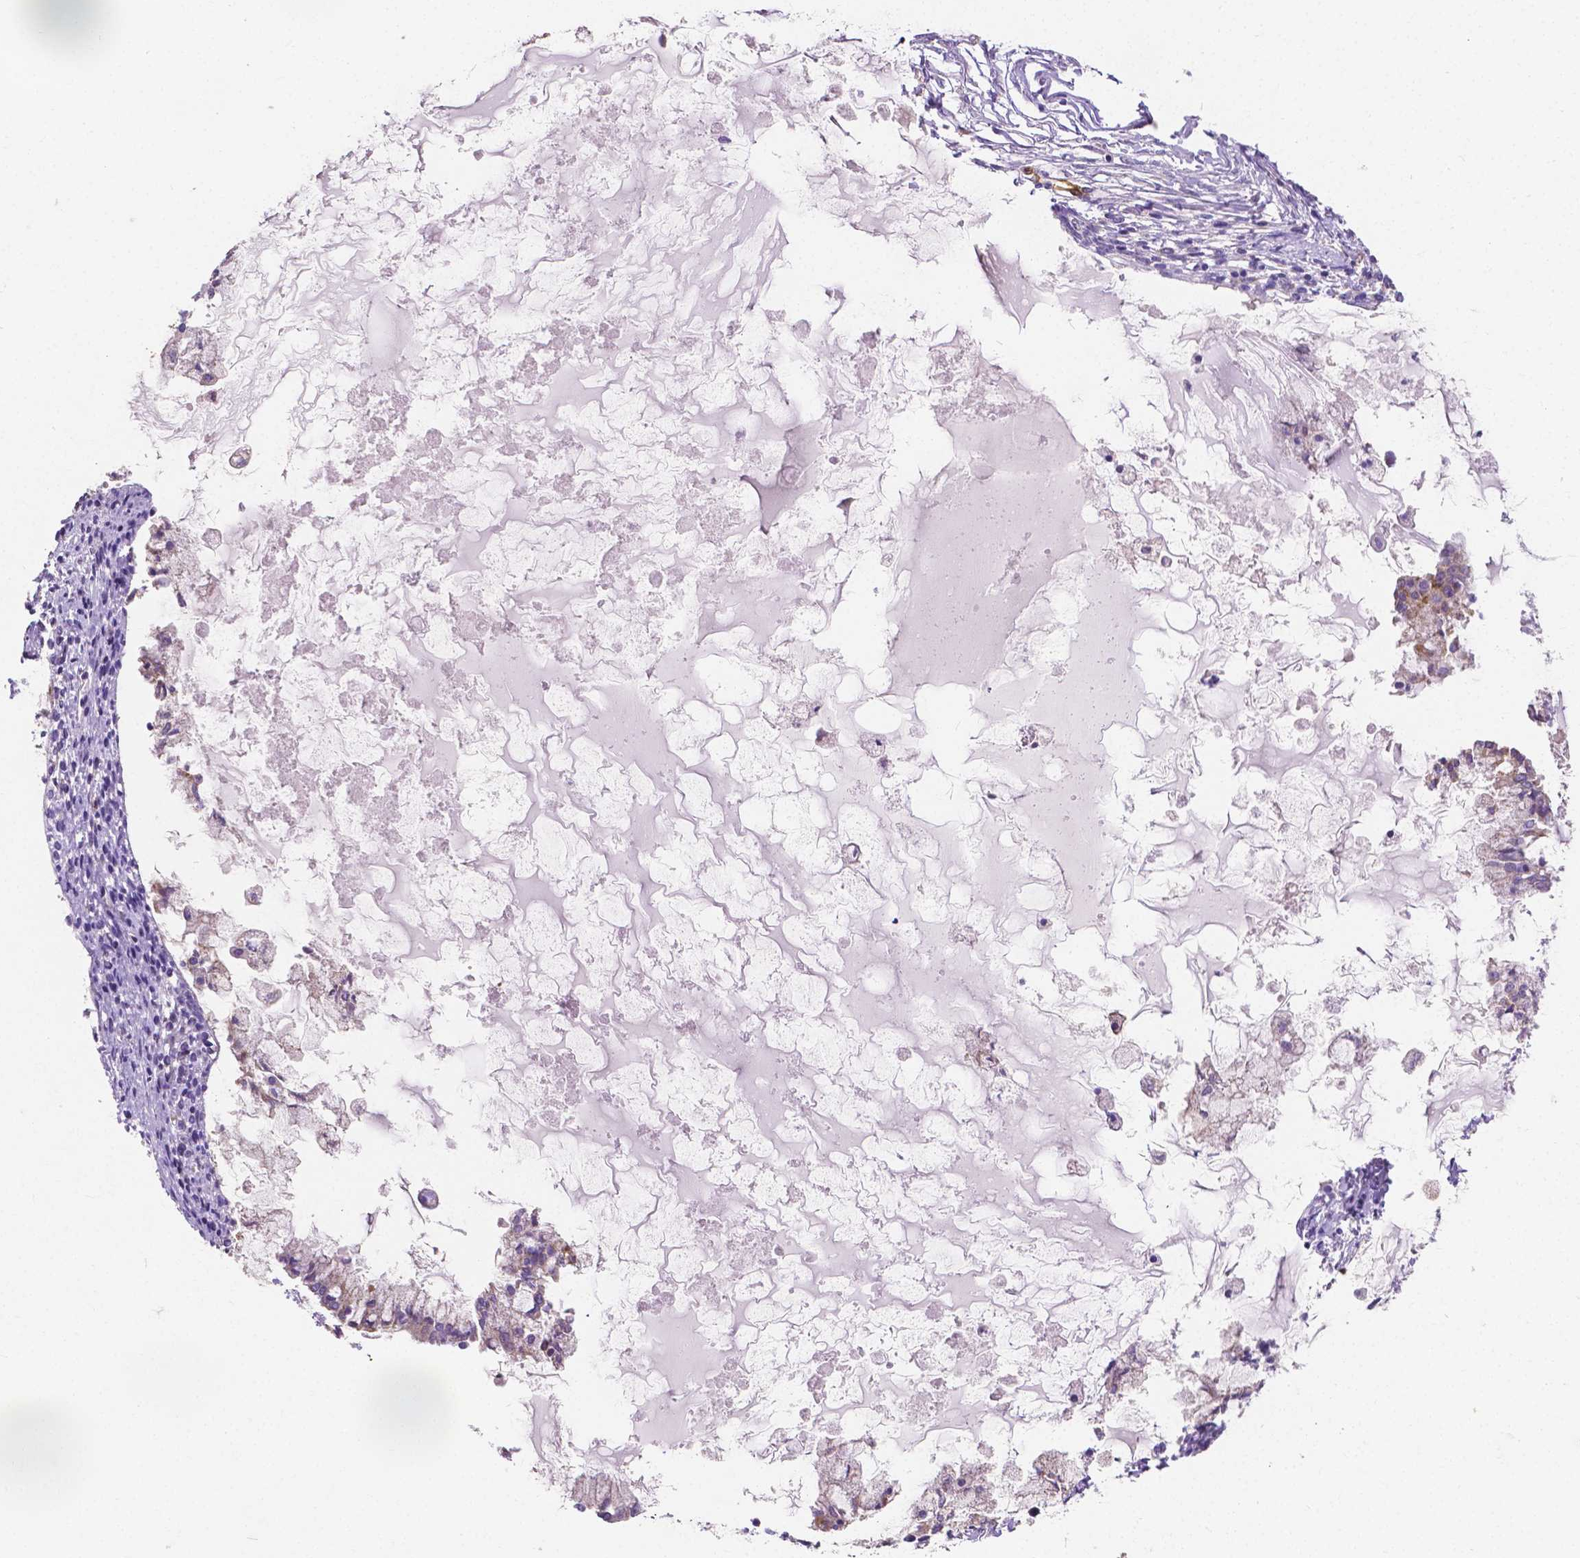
{"staining": {"intensity": "weak", "quantity": "25%-75%", "location": "cytoplasmic/membranous"}, "tissue": "ovarian cancer", "cell_type": "Tumor cells", "image_type": "cancer", "snomed": [{"axis": "morphology", "description": "Cystadenocarcinoma, mucinous, NOS"}, {"axis": "topography", "description": "Ovary"}], "caption": "Protein expression by IHC reveals weak cytoplasmic/membranous expression in approximately 25%-75% of tumor cells in ovarian mucinous cystadenocarcinoma. The staining was performed using DAB (3,3'-diaminobenzidine) to visualize the protein expression in brown, while the nuclei were stained in blue with hematoxylin (Magnification: 20x).", "gene": "RAB20", "patient": {"sex": "female", "age": 34}}